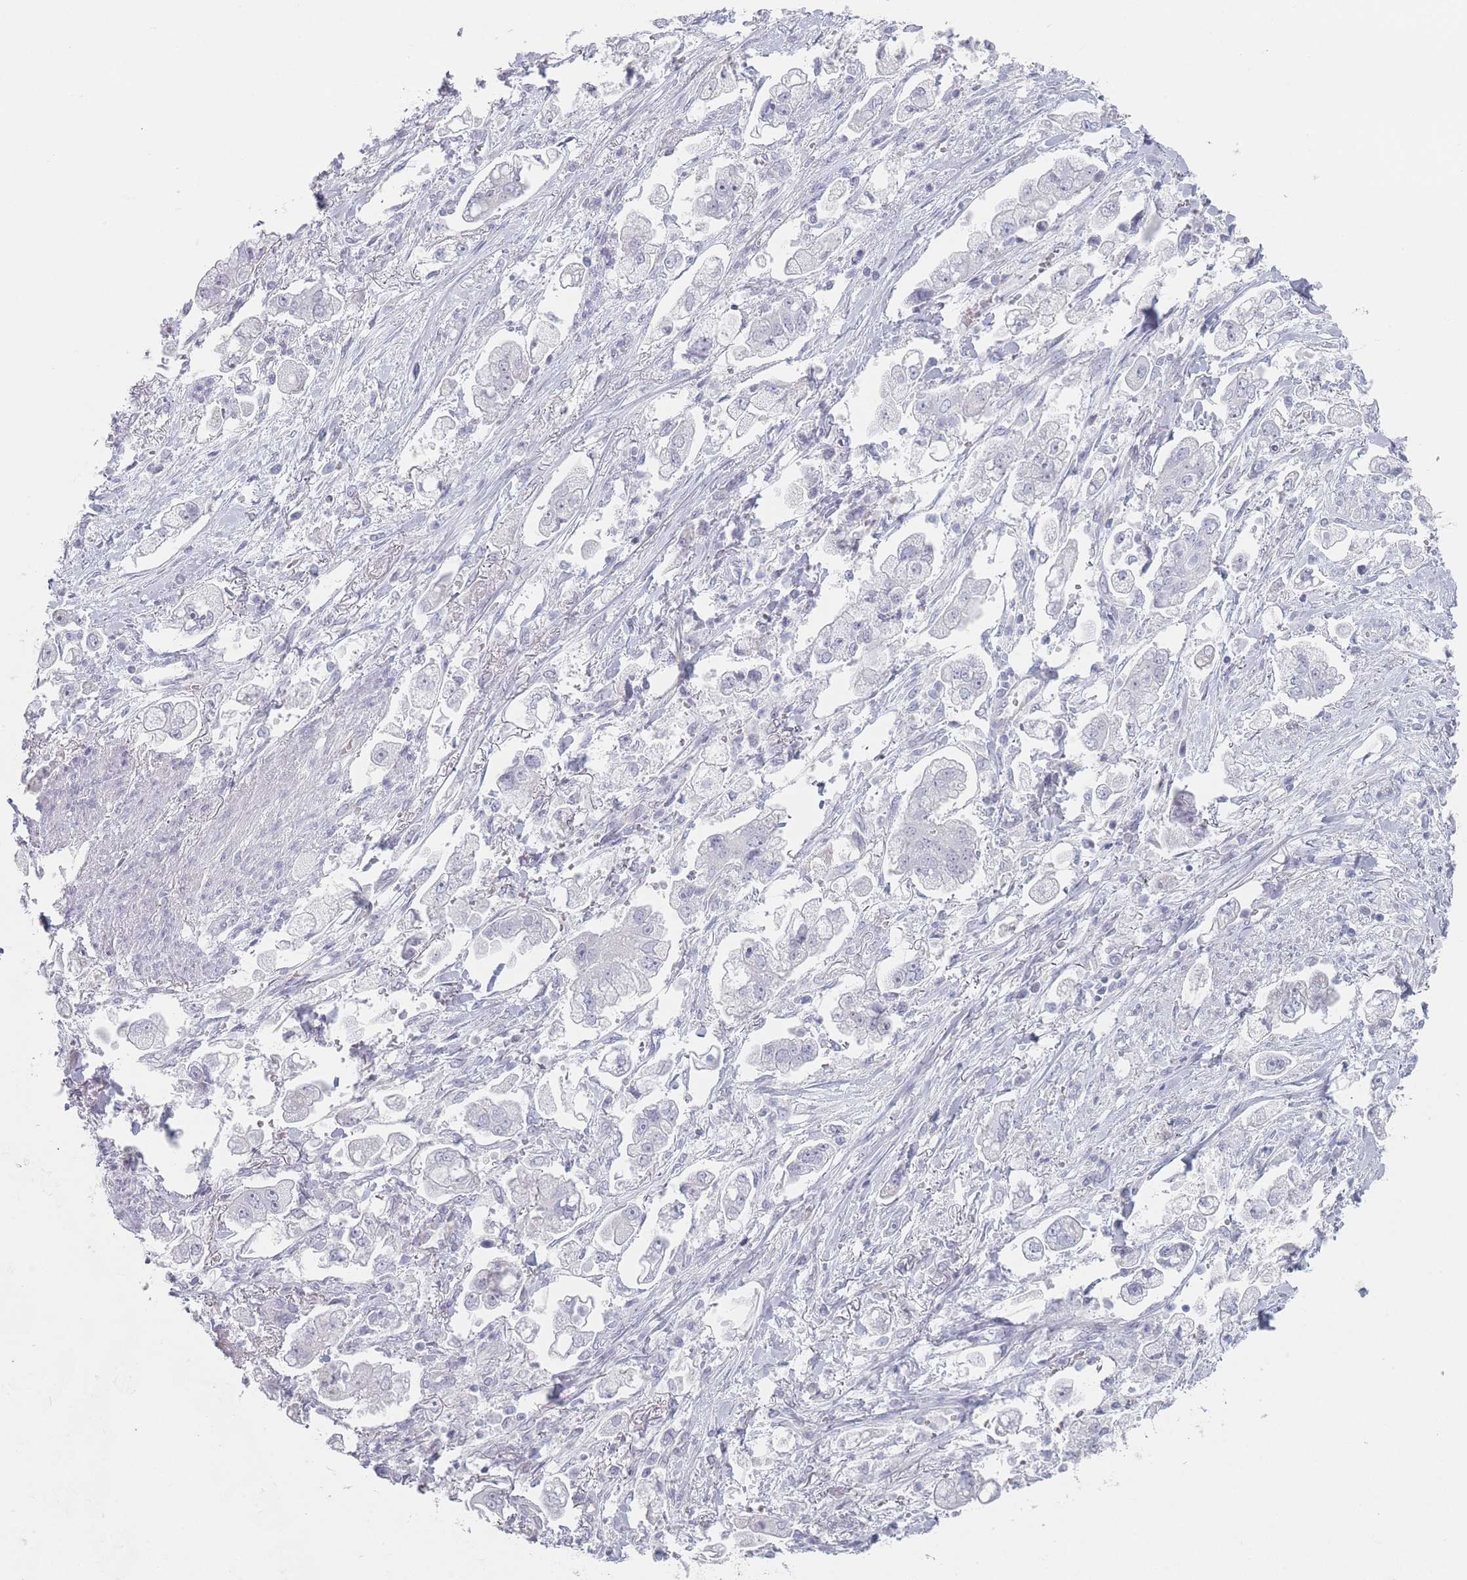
{"staining": {"intensity": "negative", "quantity": "none", "location": "none"}, "tissue": "stomach cancer", "cell_type": "Tumor cells", "image_type": "cancer", "snomed": [{"axis": "morphology", "description": "Adenocarcinoma, NOS"}, {"axis": "topography", "description": "Stomach"}], "caption": "Stomach cancer was stained to show a protein in brown. There is no significant staining in tumor cells.", "gene": "RNF4", "patient": {"sex": "male", "age": 62}}